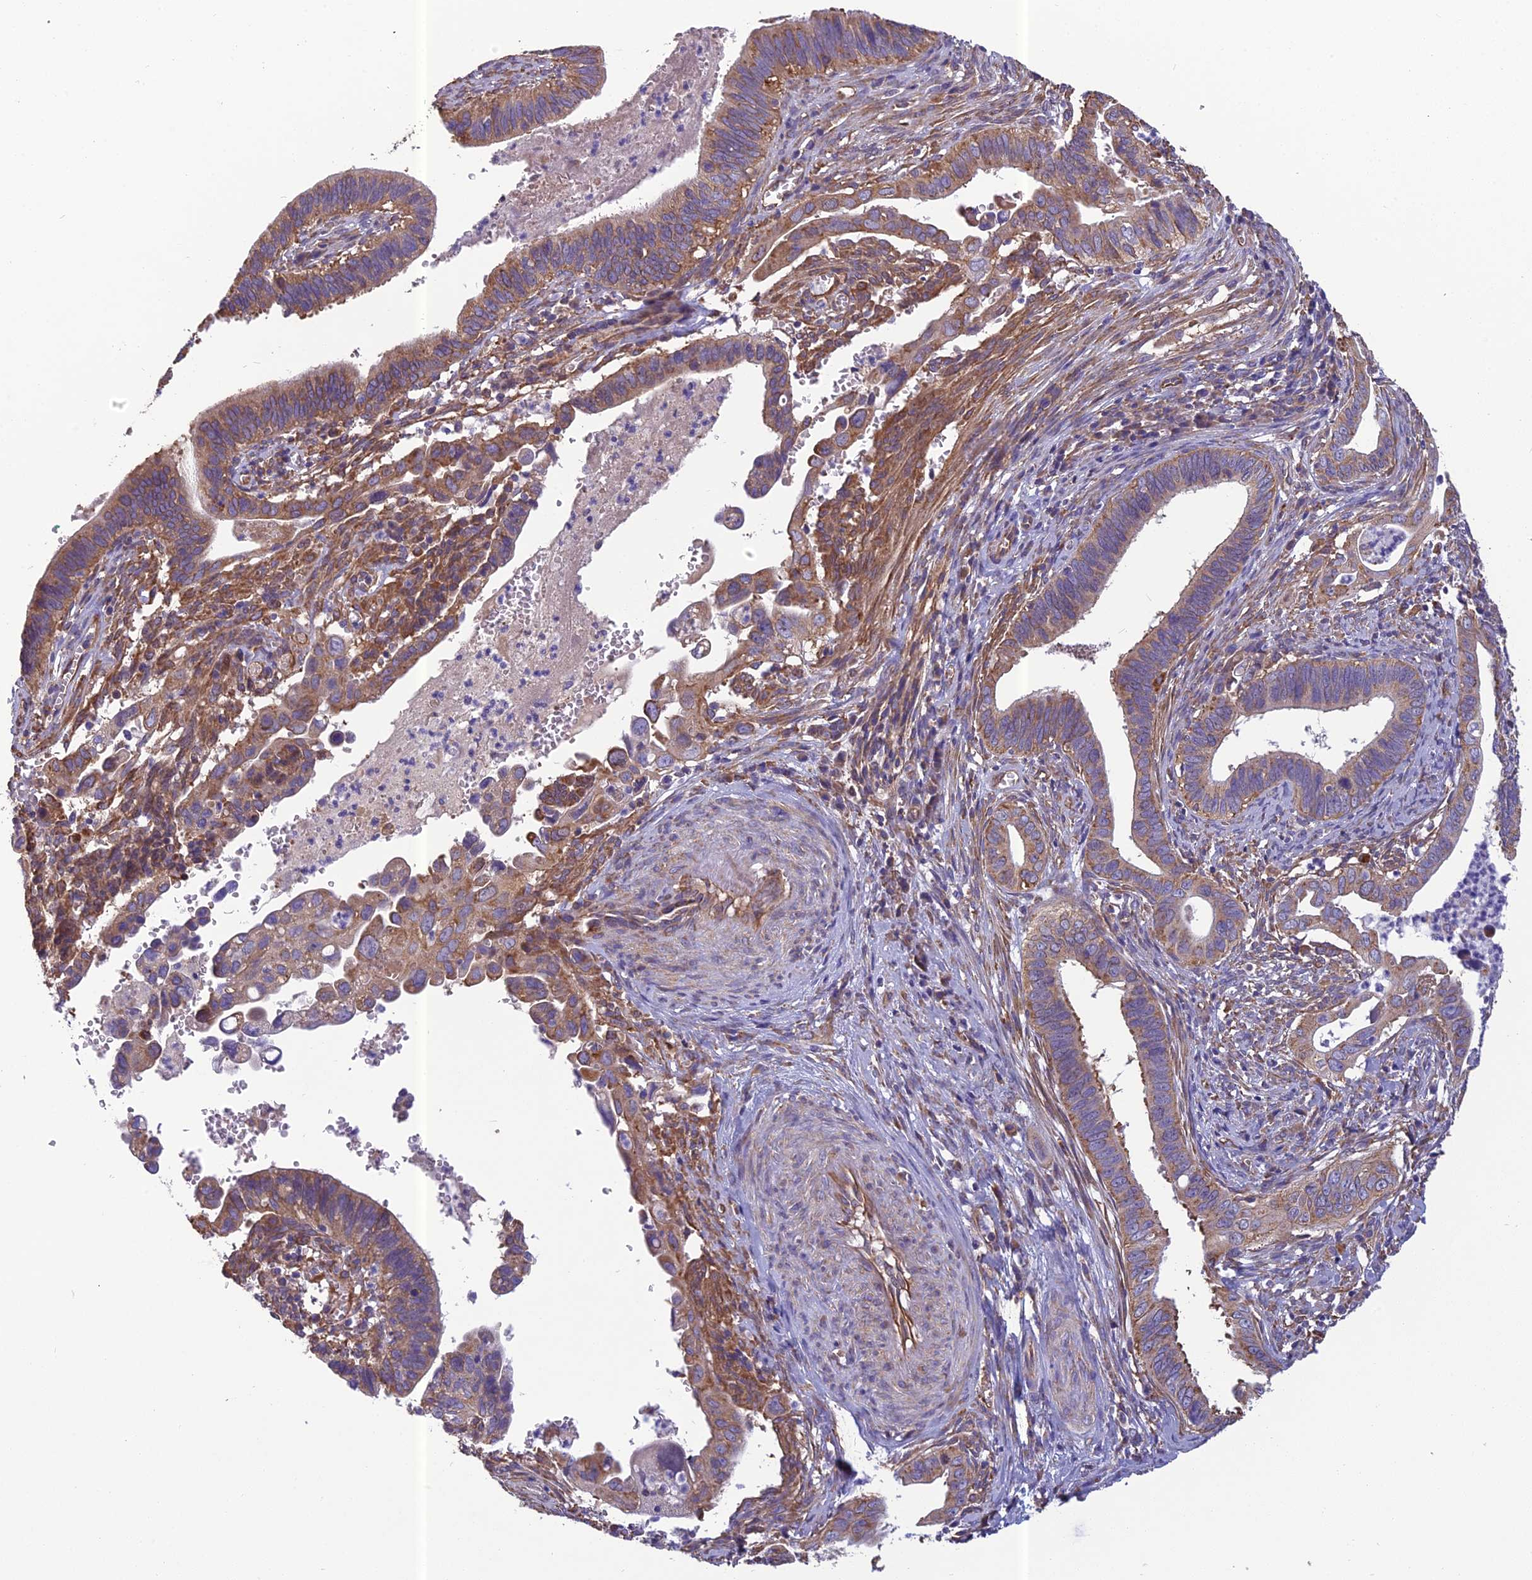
{"staining": {"intensity": "moderate", "quantity": "25%-75%", "location": "cytoplasmic/membranous"}, "tissue": "cervical cancer", "cell_type": "Tumor cells", "image_type": "cancer", "snomed": [{"axis": "morphology", "description": "Adenocarcinoma, NOS"}, {"axis": "topography", "description": "Cervix"}], "caption": "Immunohistochemistry (DAB) staining of human adenocarcinoma (cervical) displays moderate cytoplasmic/membranous protein expression in approximately 25%-75% of tumor cells.", "gene": "SPDL1", "patient": {"sex": "female", "age": 42}}